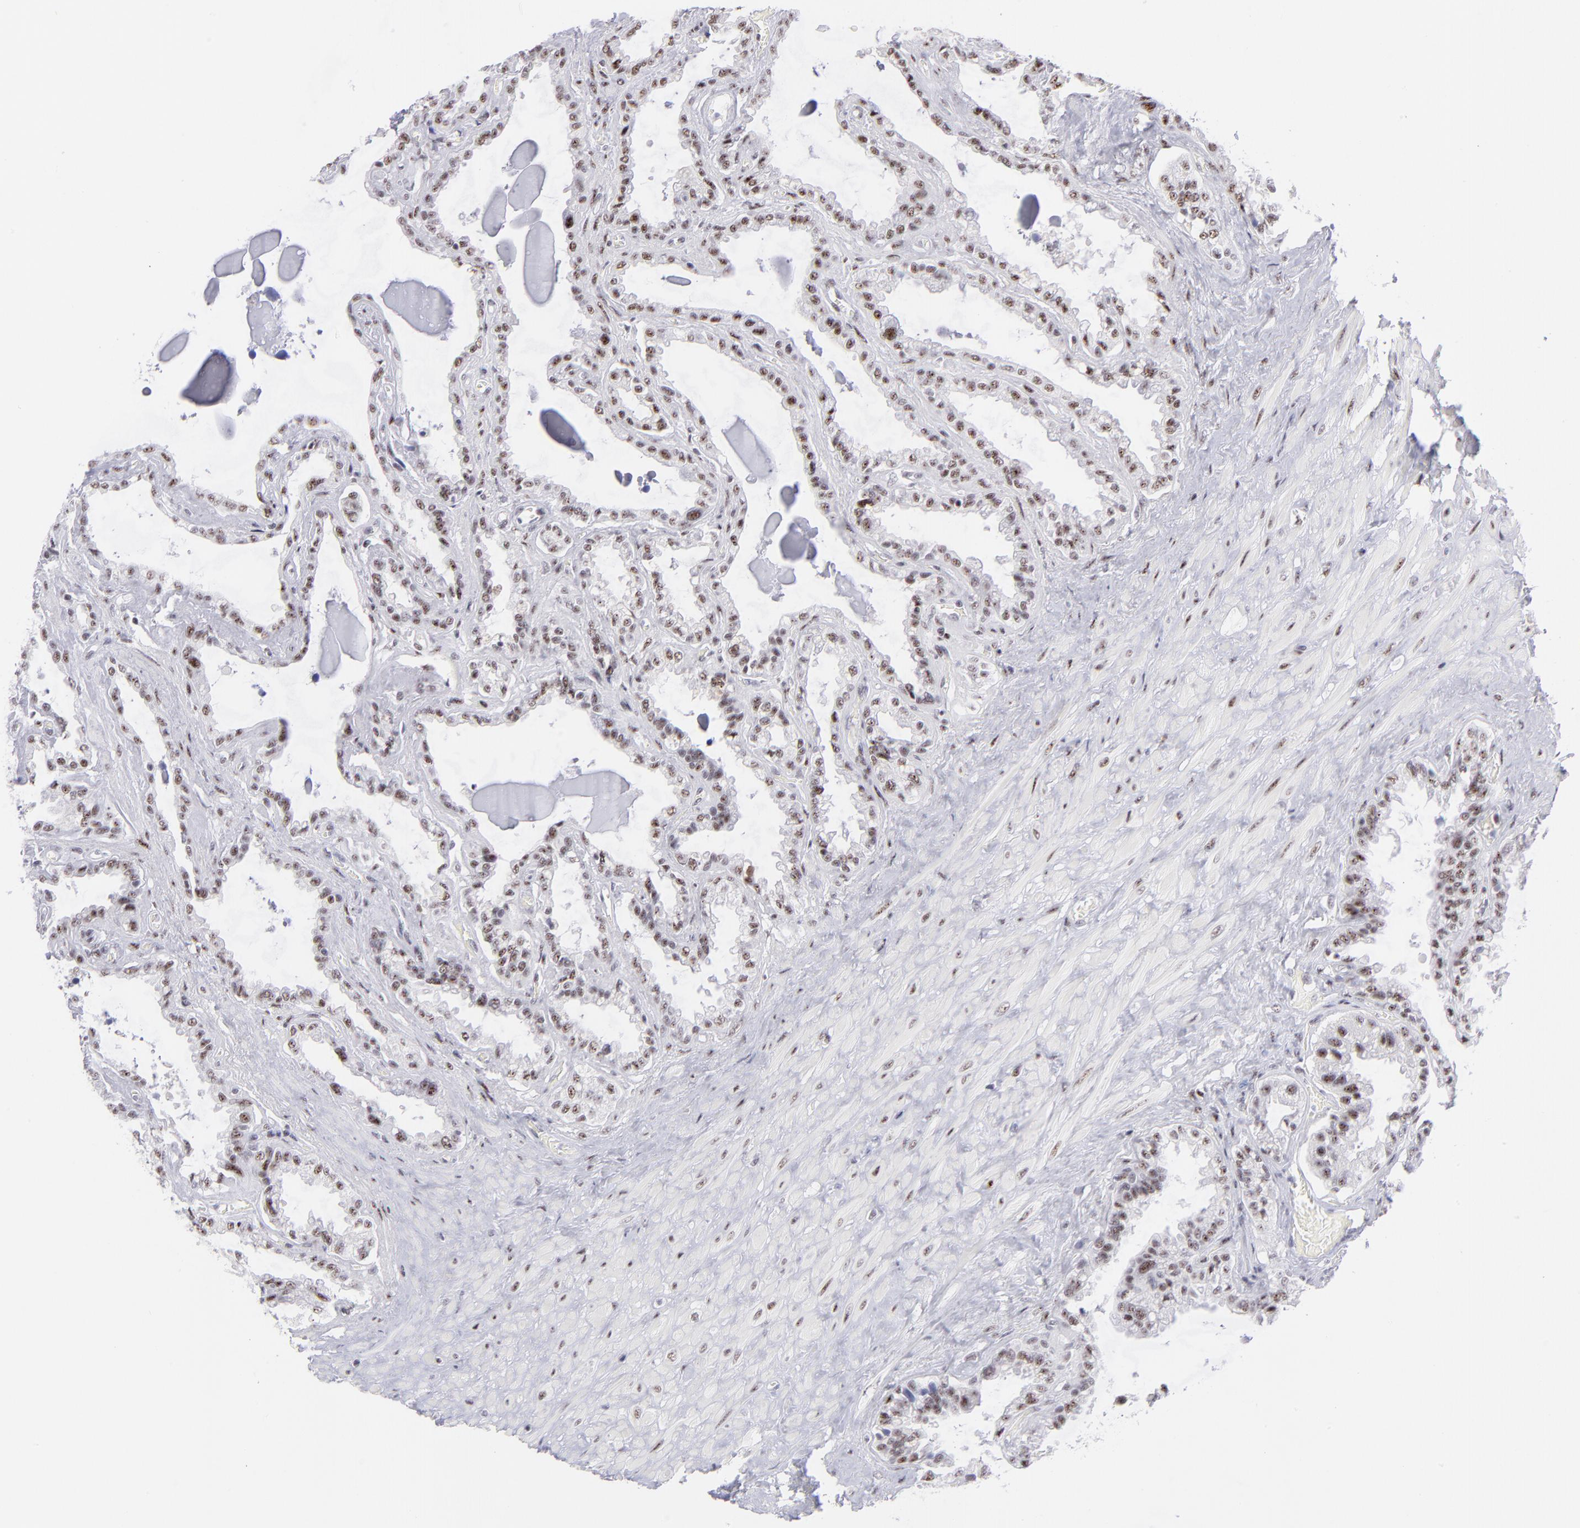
{"staining": {"intensity": "moderate", "quantity": ">75%", "location": "nuclear"}, "tissue": "seminal vesicle", "cell_type": "Glandular cells", "image_type": "normal", "snomed": [{"axis": "morphology", "description": "Normal tissue, NOS"}, {"axis": "morphology", "description": "Inflammation, NOS"}, {"axis": "topography", "description": "Urinary bladder"}, {"axis": "topography", "description": "Prostate"}, {"axis": "topography", "description": "Seminal veicle"}], "caption": "This photomicrograph reveals normal seminal vesicle stained with immunohistochemistry (IHC) to label a protein in brown. The nuclear of glandular cells show moderate positivity for the protein. Nuclei are counter-stained blue.", "gene": "CDC25C", "patient": {"sex": "male", "age": 82}}